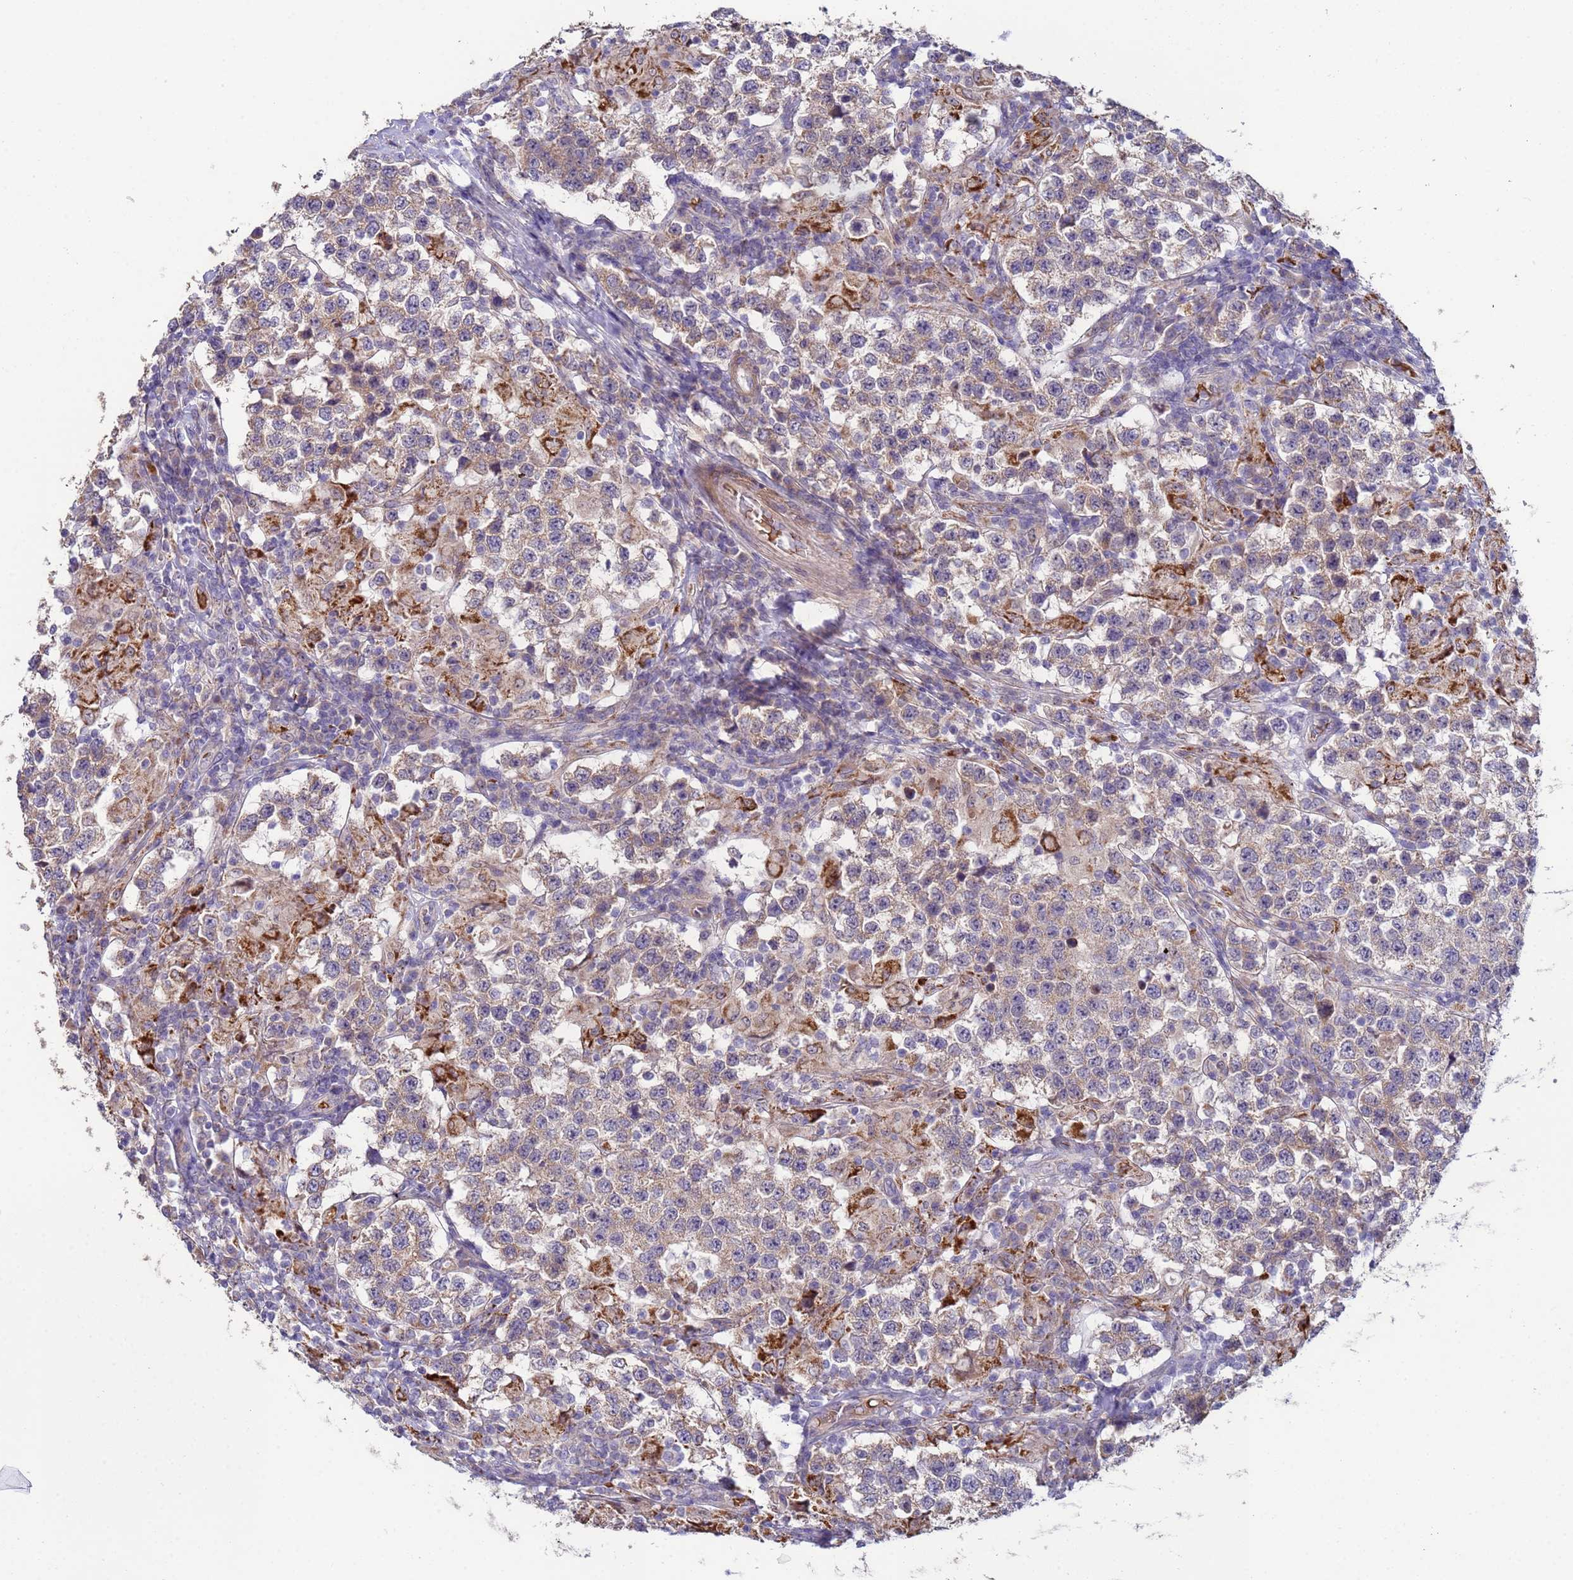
{"staining": {"intensity": "weak", "quantity": ">75%", "location": "cytoplasmic/membranous"}, "tissue": "testis cancer", "cell_type": "Tumor cells", "image_type": "cancer", "snomed": [{"axis": "morphology", "description": "Seminoma, NOS"}, {"axis": "morphology", "description": "Carcinoma, Embryonal, NOS"}, {"axis": "topography", "description": "Testis"}], "caption": "Immunohistochemical staining of seminoma (testis) demonstrates low levels of weak cytoplasmic/membranous staining in approximately >75% of tumor cells. The protein is shown in brown color, while the nuclei are stained blue.", "gene": "CLHC1", "patient": {"sex": "male", "age": 41}}